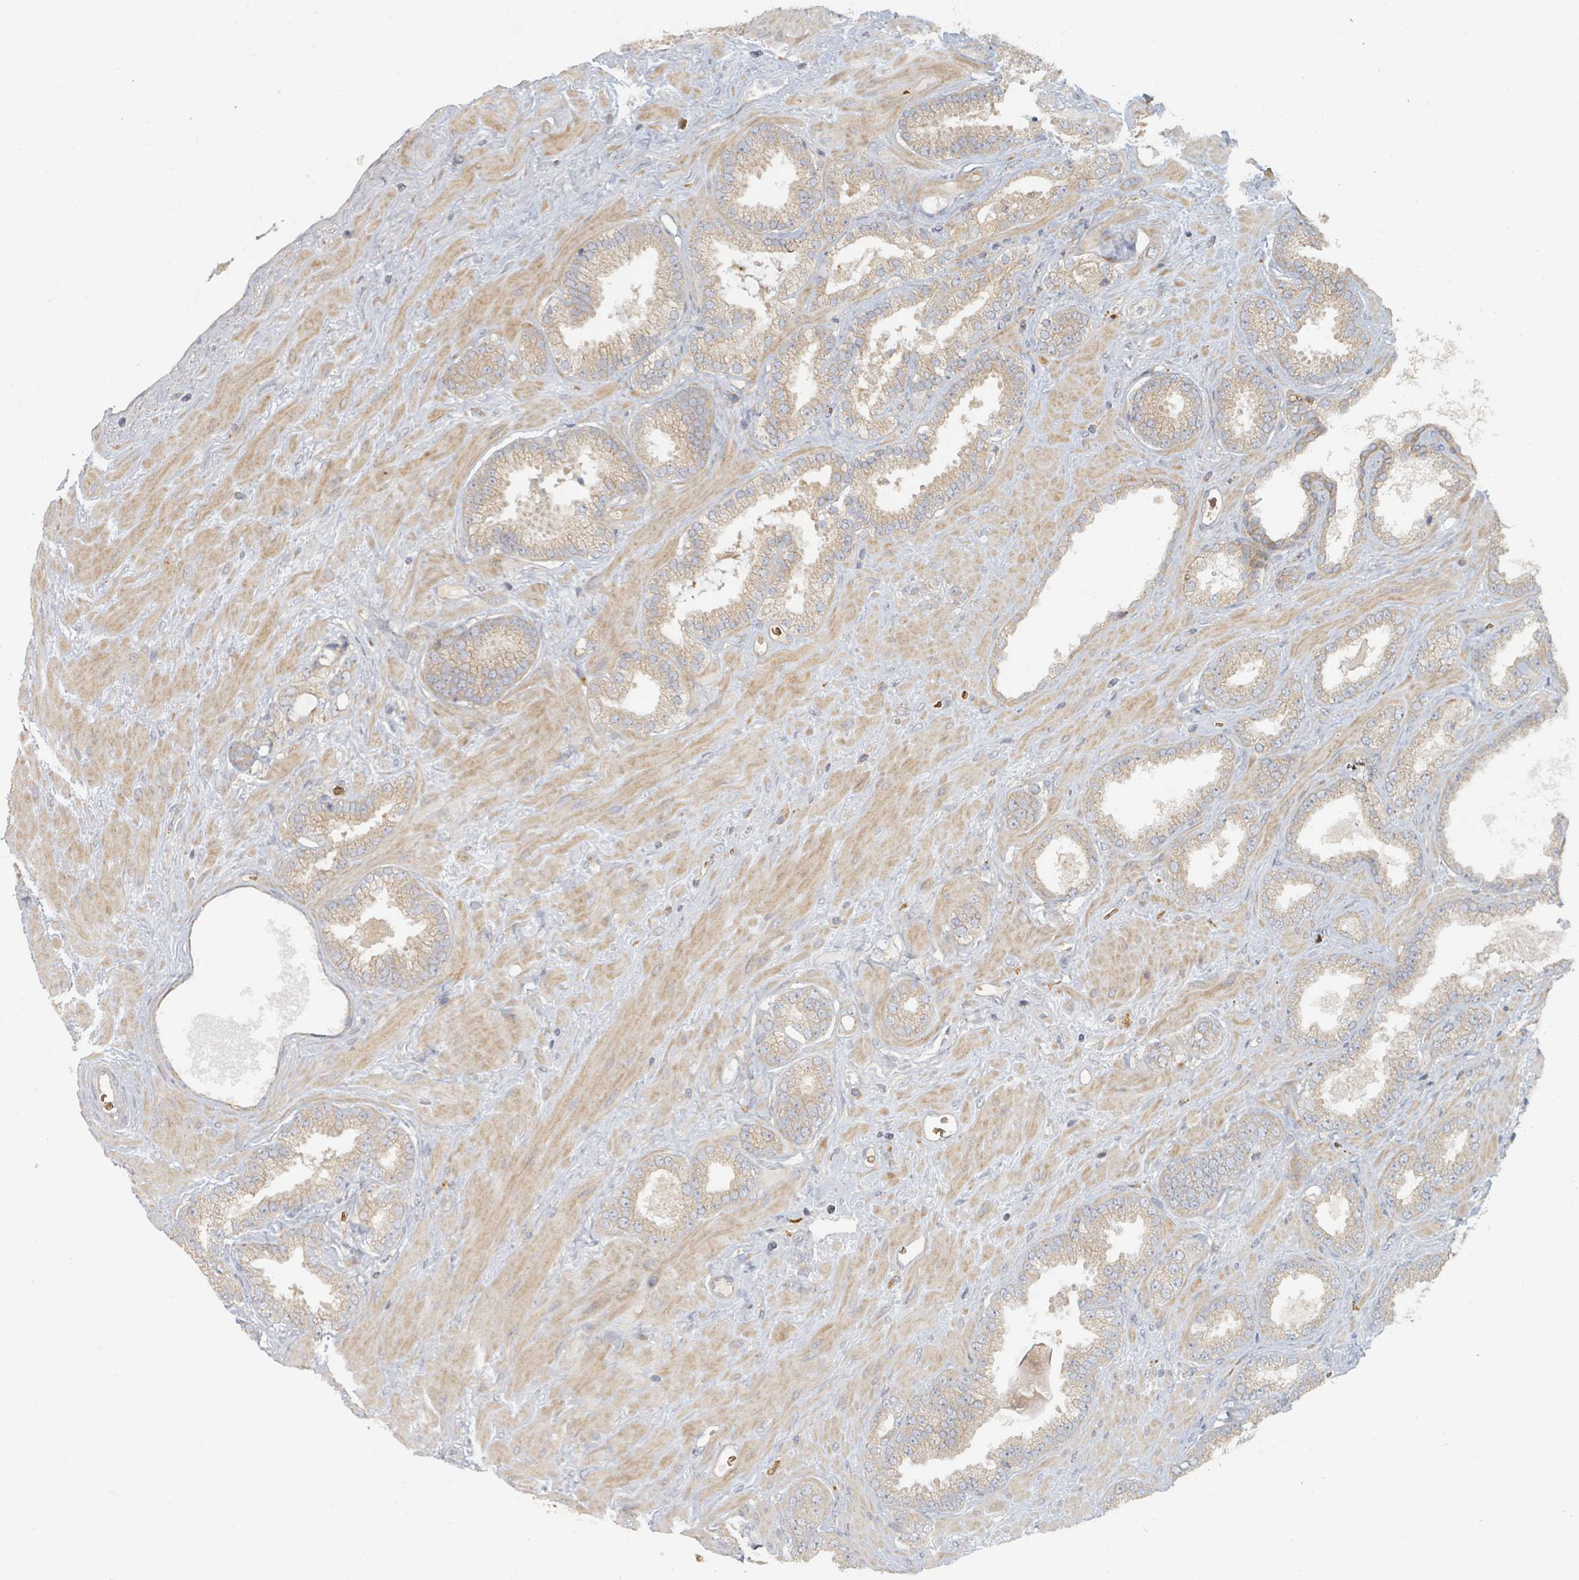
{"staining": {"intensity": "weak", "quantity": "25%-75%", "location": "cytoplasmic/membranous"}, "tissue": "prostate cancer", "cell_type": "Tumor cells", "image_type": "cancer", "snomed": [{"axis": "morphology", "description": "Adenocarcinoma, Low grade"}, {"axis": "topography", "description": "Prostate"}], "caption": "A photomicrograph showing weak cytoplasmic/membranous expression in about 25%-75% of tumor cells in prostate cancer, as visualized by brown immunohistochemical staining.", "gene": "TRPC4AP", "patient": {"sex": "male", "age": 62}}